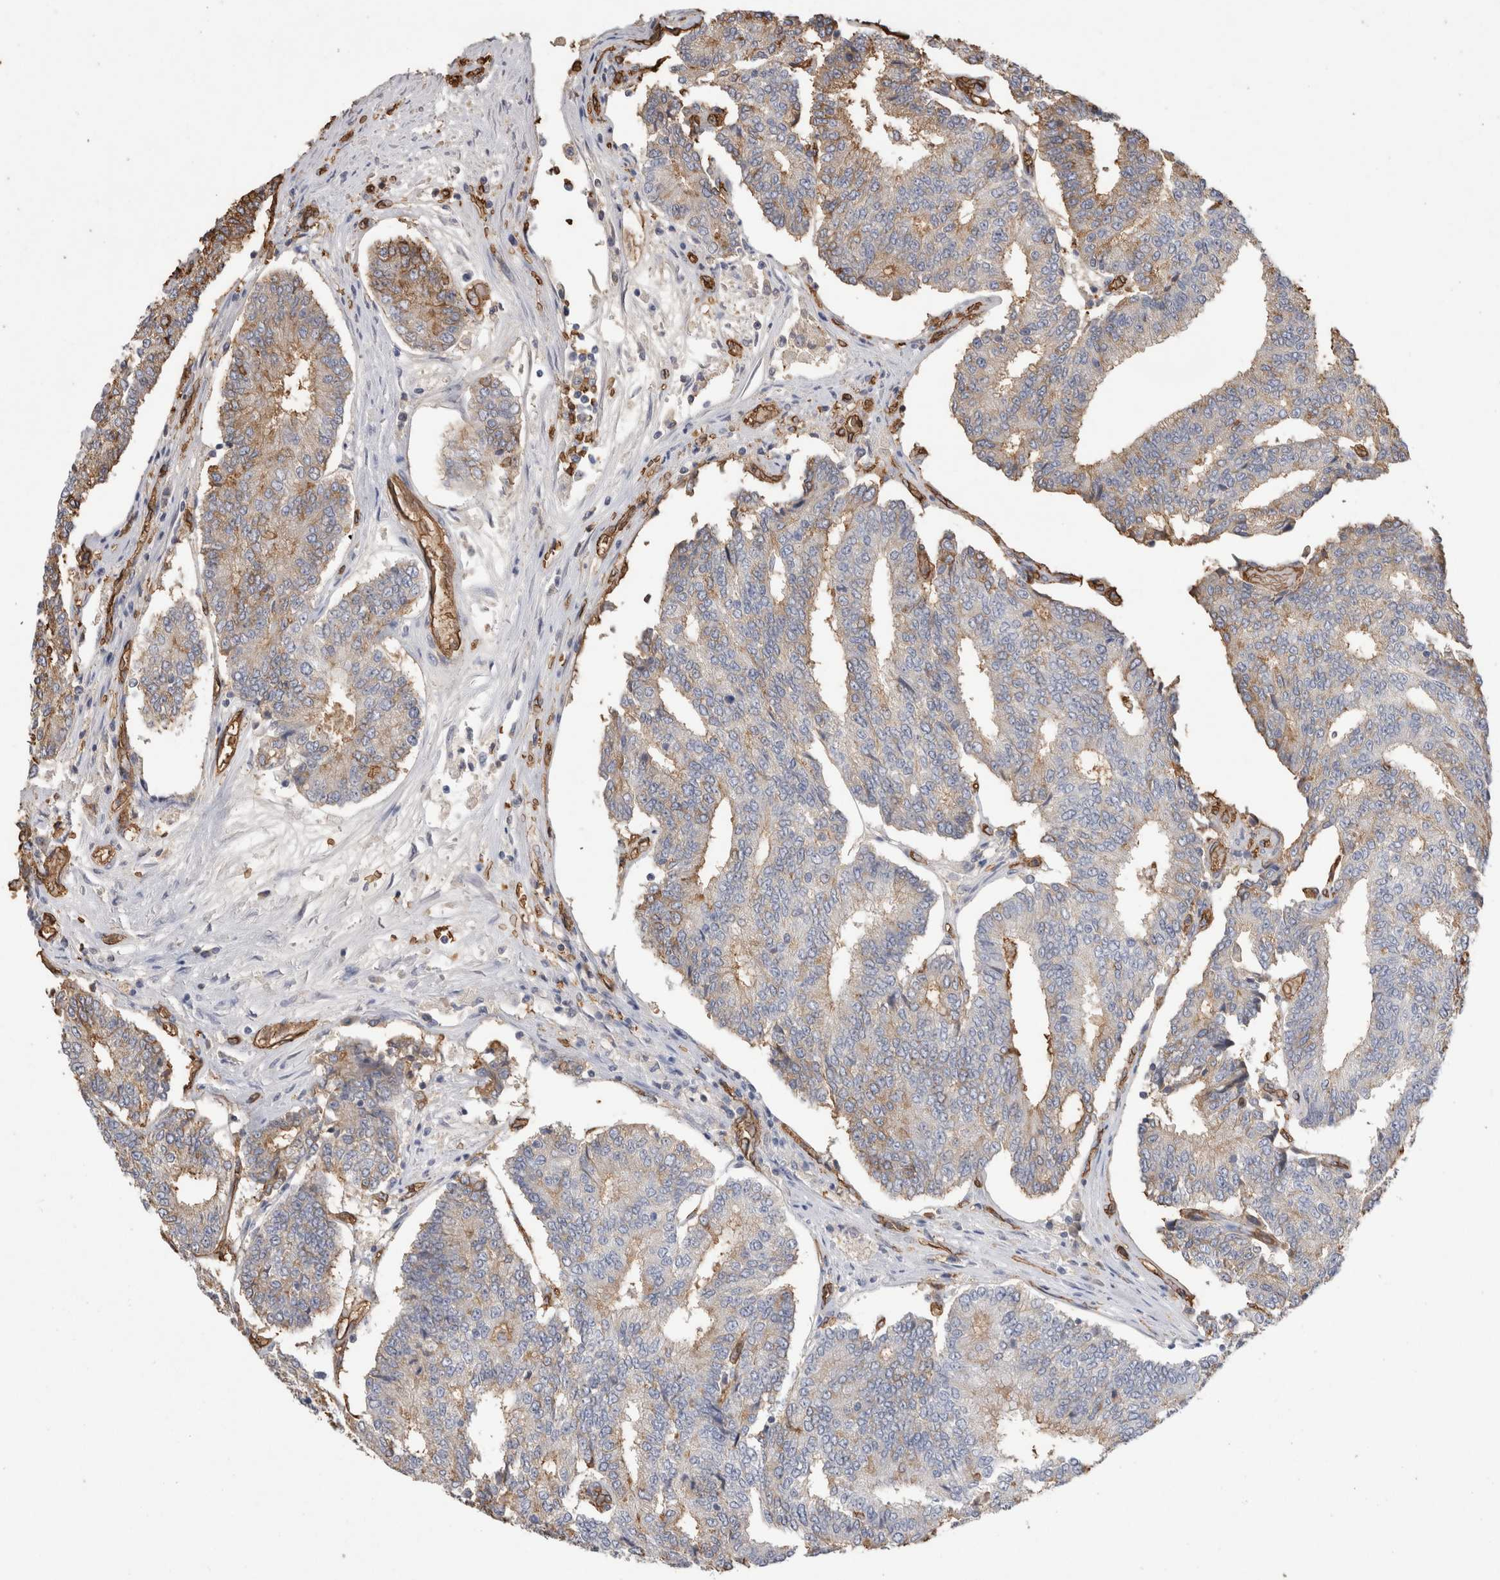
{"staining": {"intensity": "moderate", "quantity": "<25%", "location": "cytoplasmic/membranous"}, "tissue": "prostate cancer", "cell_type": "Tumor cells", "image_type": "cancer", "snomed": [{"axis": "morphology", "description": "Normal tissue, NOS"}, {"axis": "morphology", "description": "Adenocarcinoma, High grade"}, {"axis": "topography", "description": "Prostate"}, {"axis": "topography", "description": "Seminal veicle"}], "caption": "Immunohistochemistry of human prostate cancer shows low levels of moderate cytoplasmic/membranous positivity in about <25% of tumor cells.", "gene": "IL17RC", "patient": {"sex": "male", "age": 55}}